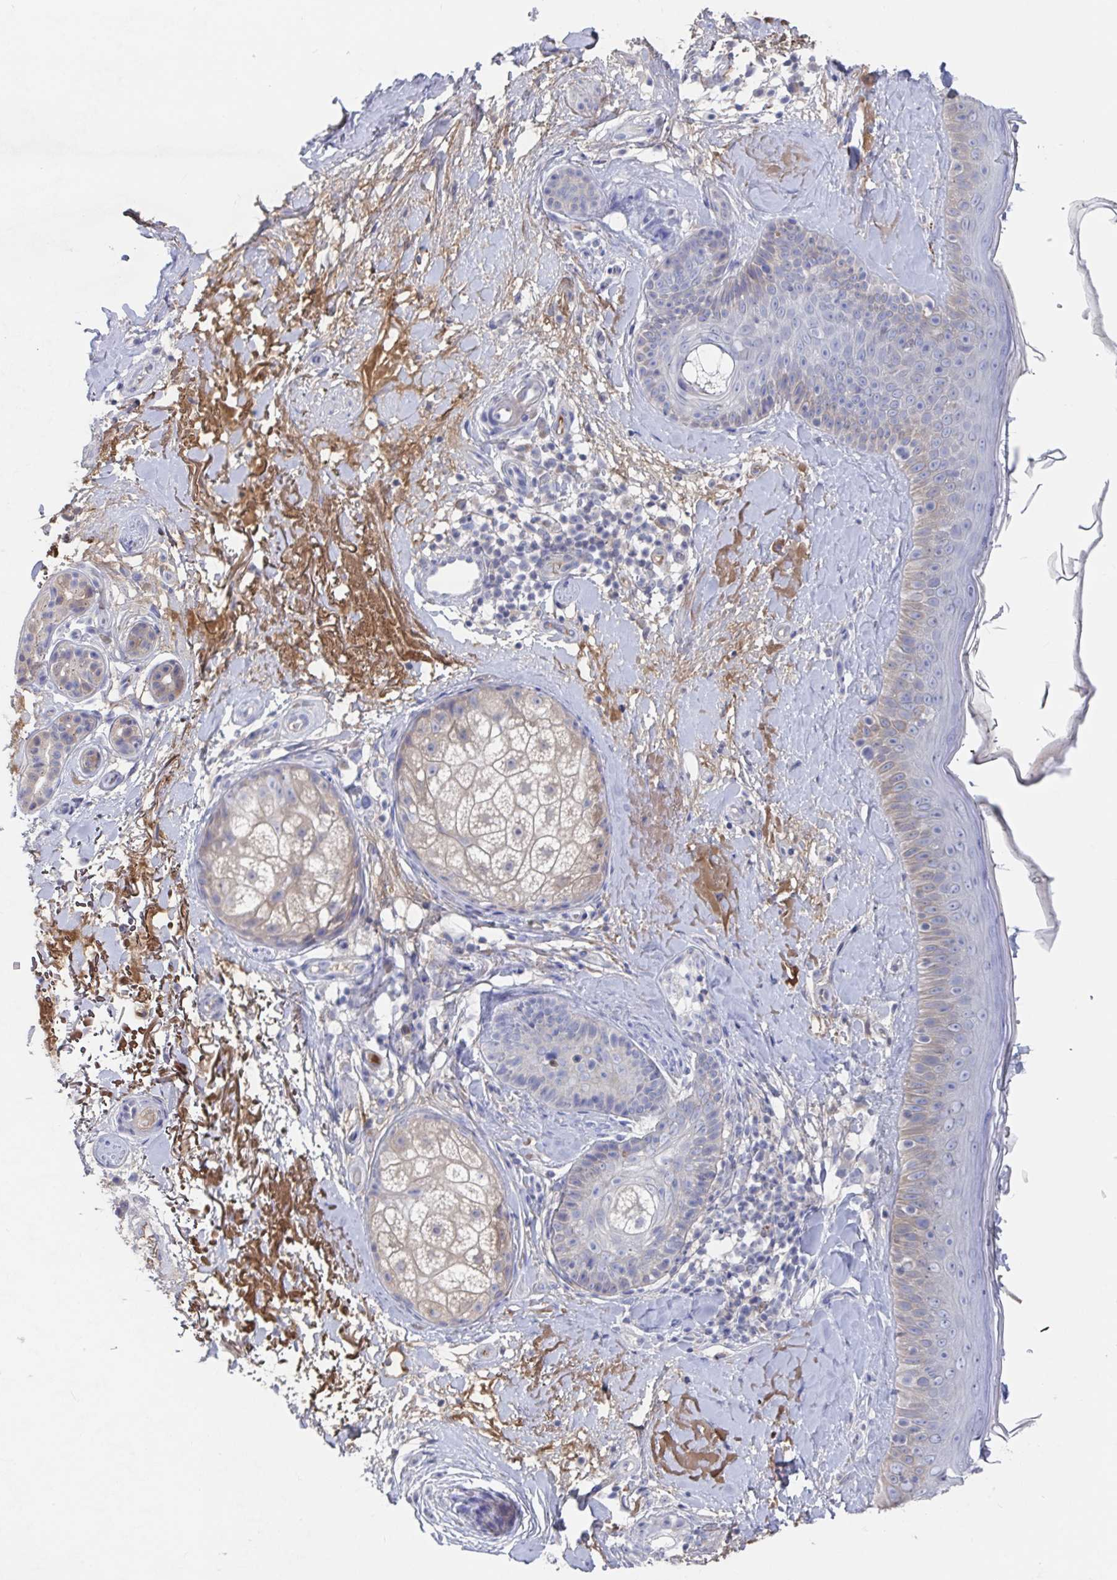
{"staining": {"intensity": "negative", "quantity": "none", "location": "none"}, "tissue": "skin", "cell_type": "Fibroblasts", "image_type": "normal", "snomed": [{"axis": "morphology", "description": "Normal tissue, NOS"}, {"axis": "topography", "description": "Skin"}], "caption": "IHC of normal human skin exhibits no expression in fibroblasts. Nuclei are stained in blue.", "gene": "GPR148", "patient": {"sex": "male", "age": 73}}